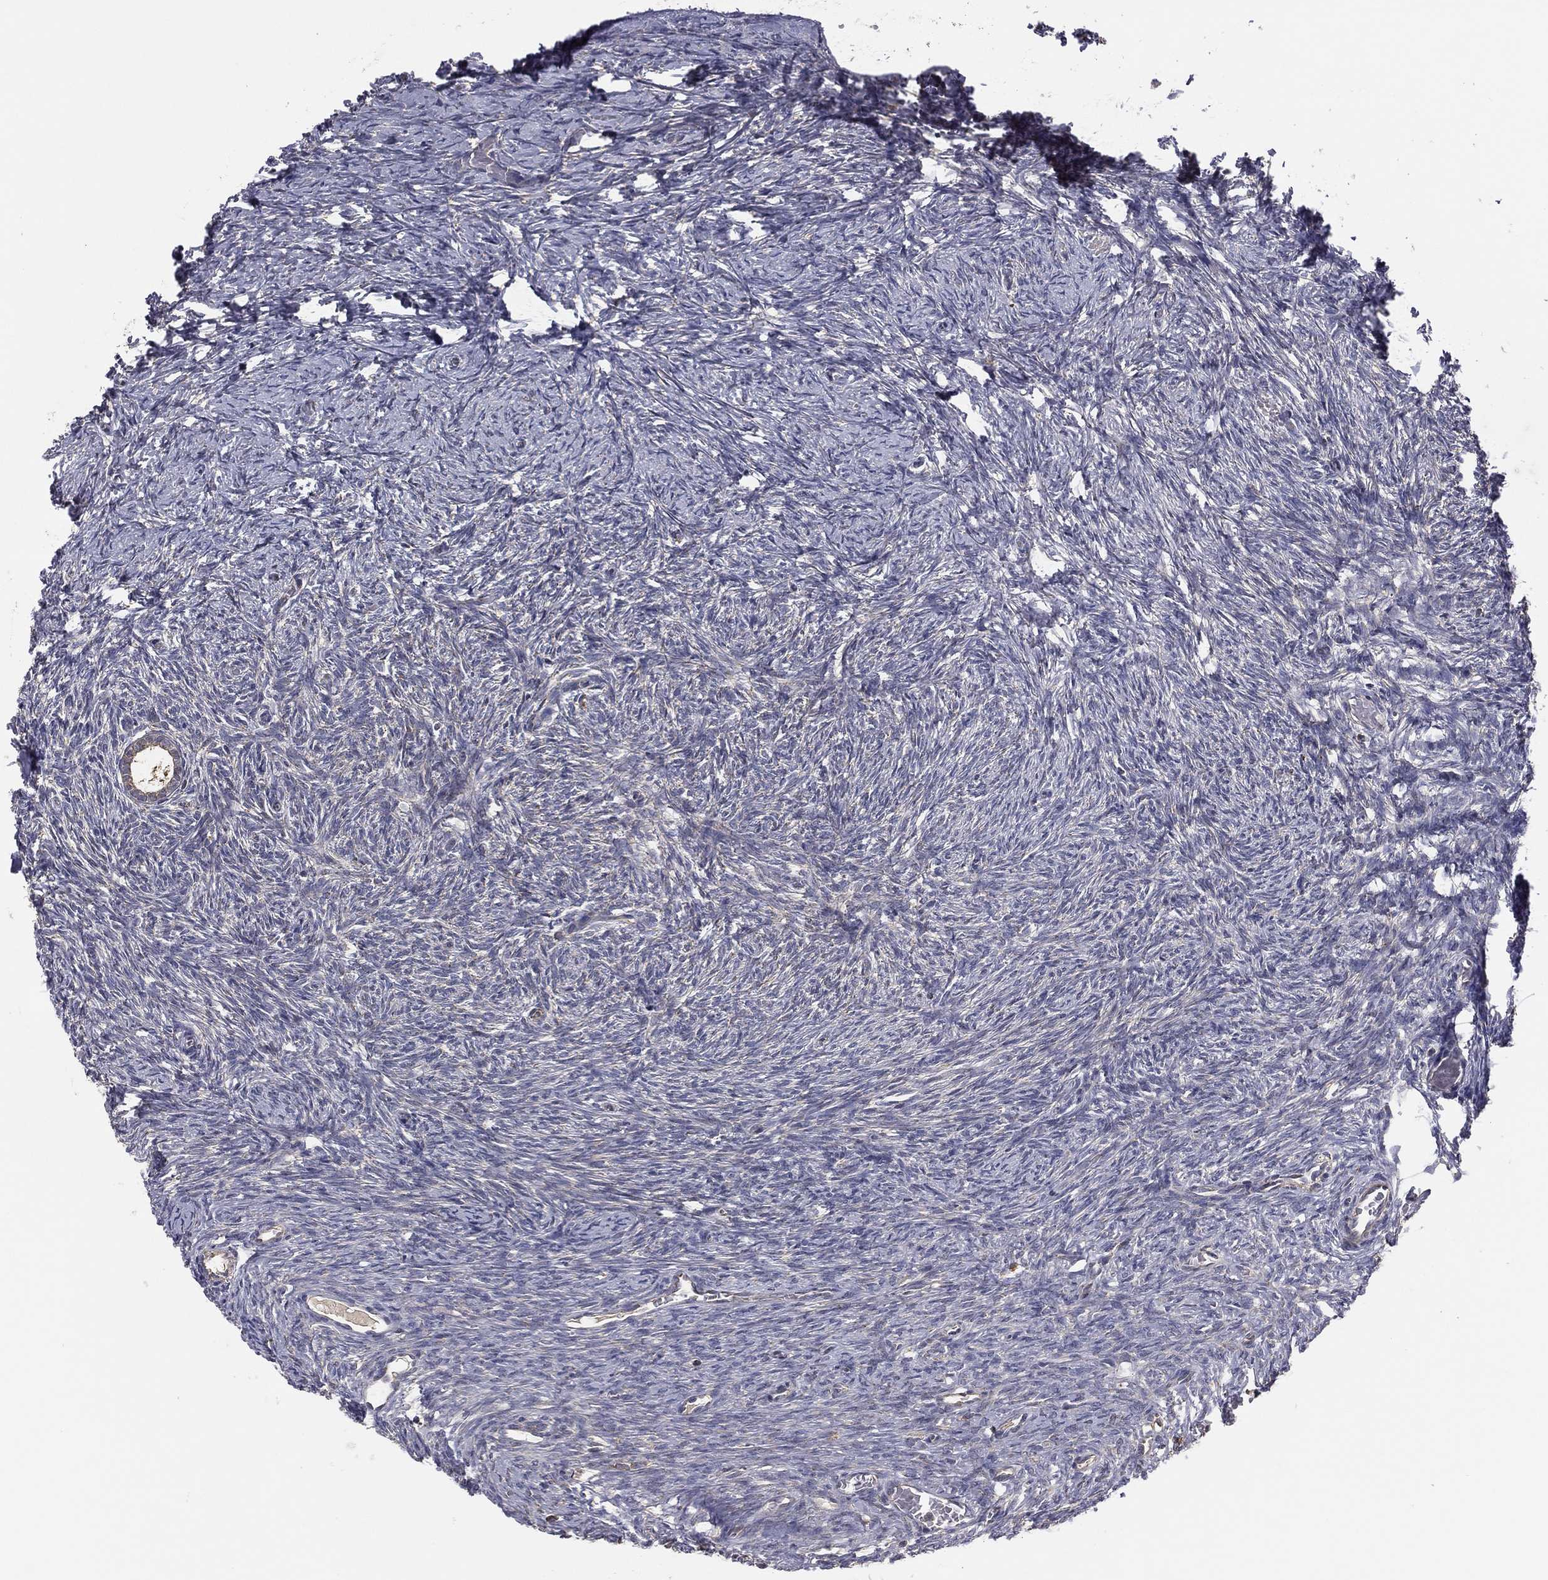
{"staining": {"intensity": "strong", "quantity": "<25%", "location": "cytoplasmic/membranous"}, "tissue": "ovary", "cell_type": "Follicle cells", "image_type": "normal", "snomed": [{"axis": "morphology", "description": "Normal tissue, NOS"}, {"axis": "topography", "description": "Ovary"}], "caption": "A micrograph of ovary stained for a protein reveals strong cytoplasmic/membranous brown staining in follicle cells. The protein of interest is shown in brown color, while the nuclei are stained blue.", "gene": "GPD1", "patient": {"sex": "female", "age": 39}}